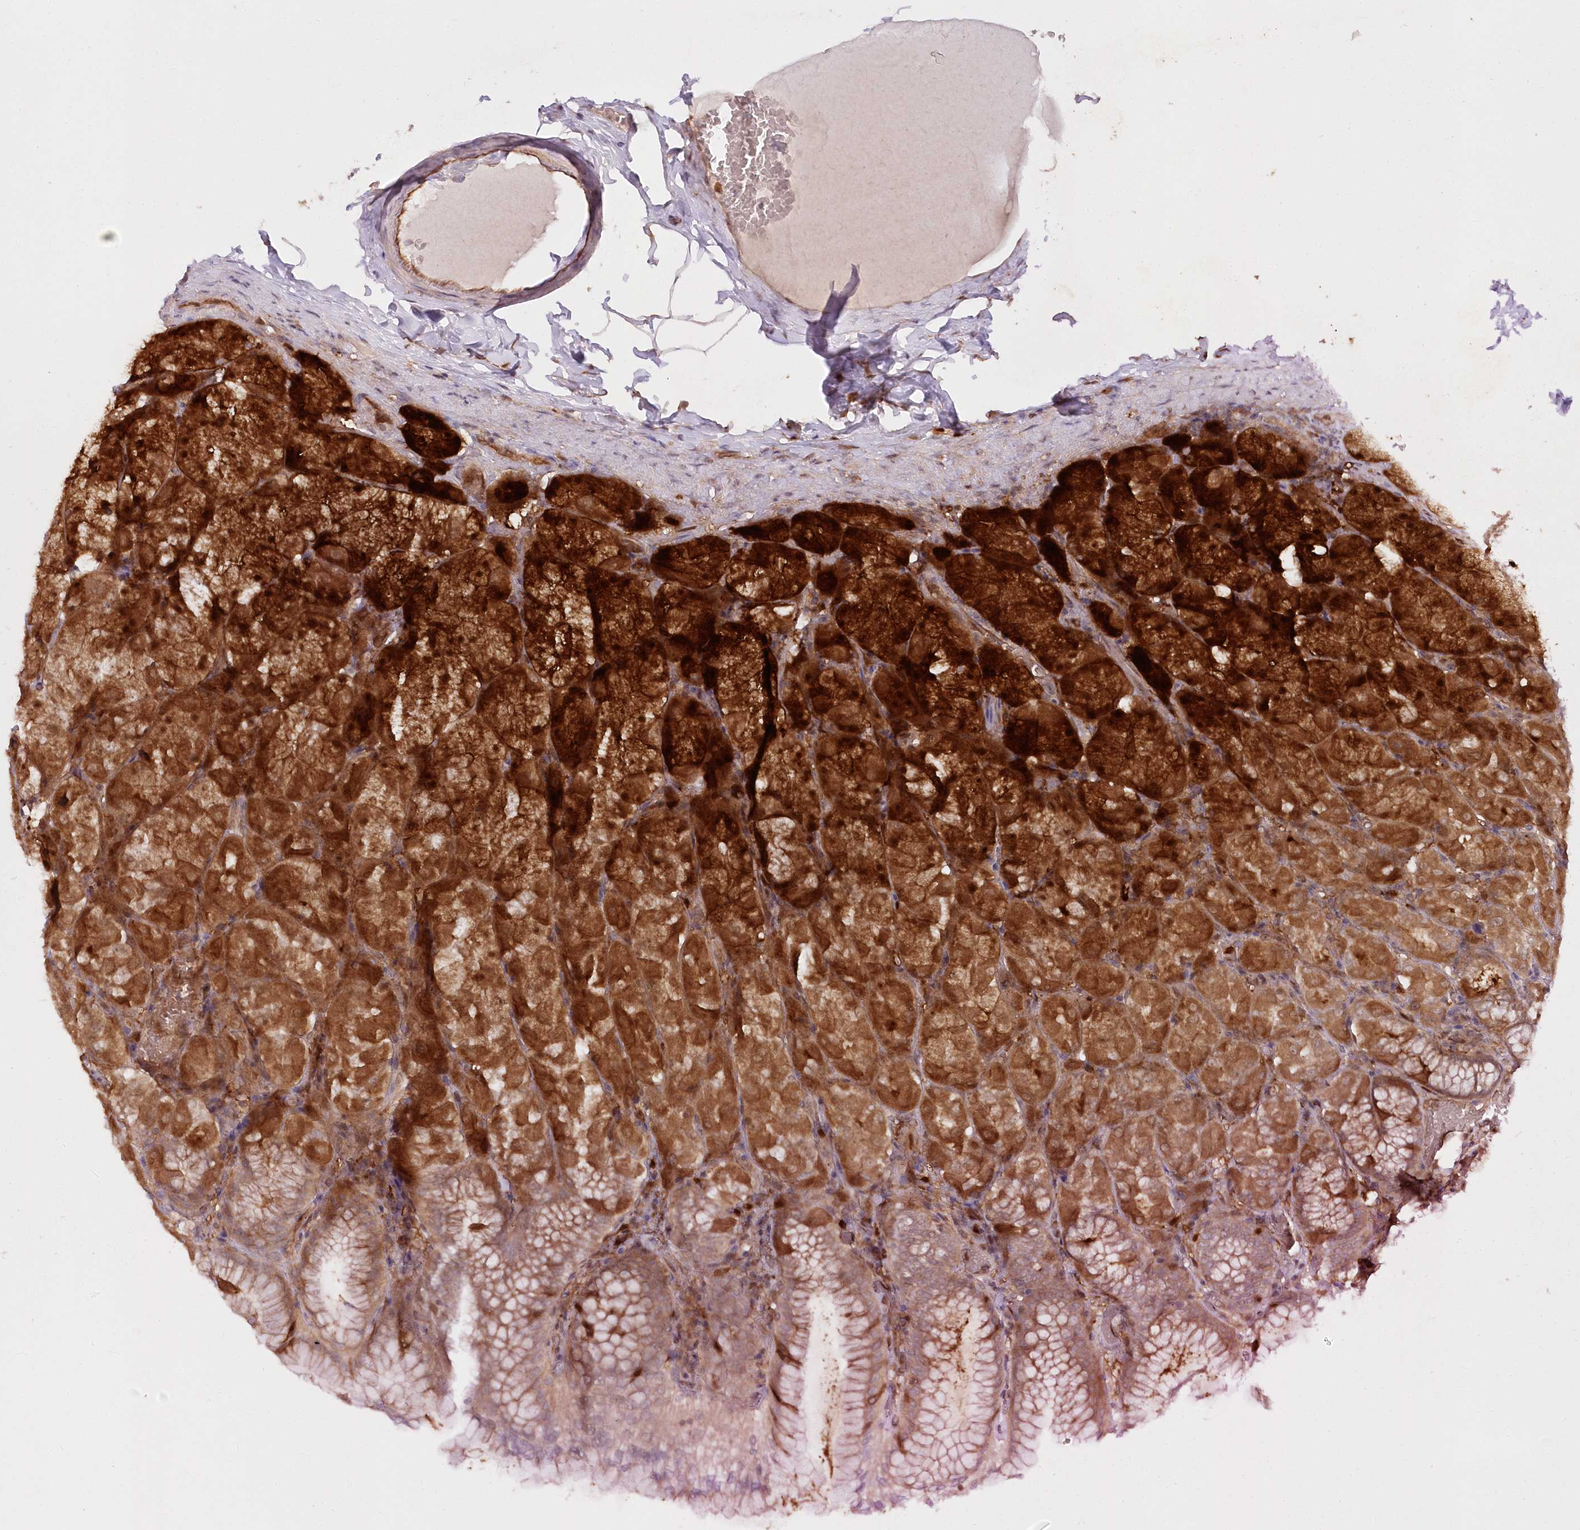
{"staining": {"intensity": "strong", "quantity": ">75%", "location": "cytoplasmic/membranous"}, "tissue": "stomach", "cell_type": "Glandular cells", "image_type": "normal", "snomed": [{"axis": "morphology", "description": "Normal tissue, NOS"}, {"axis": "topography", "description": "Stomach, upper"}], "caption": "Immunohistochemical staining of unremarkable stomach demonstrates >75% levels of strong cytoplasmic/membranous protein staining in approximately >75% of glandular cells.", "gene": "GBE1", "patient": {"sex": "female", "age": 56}}